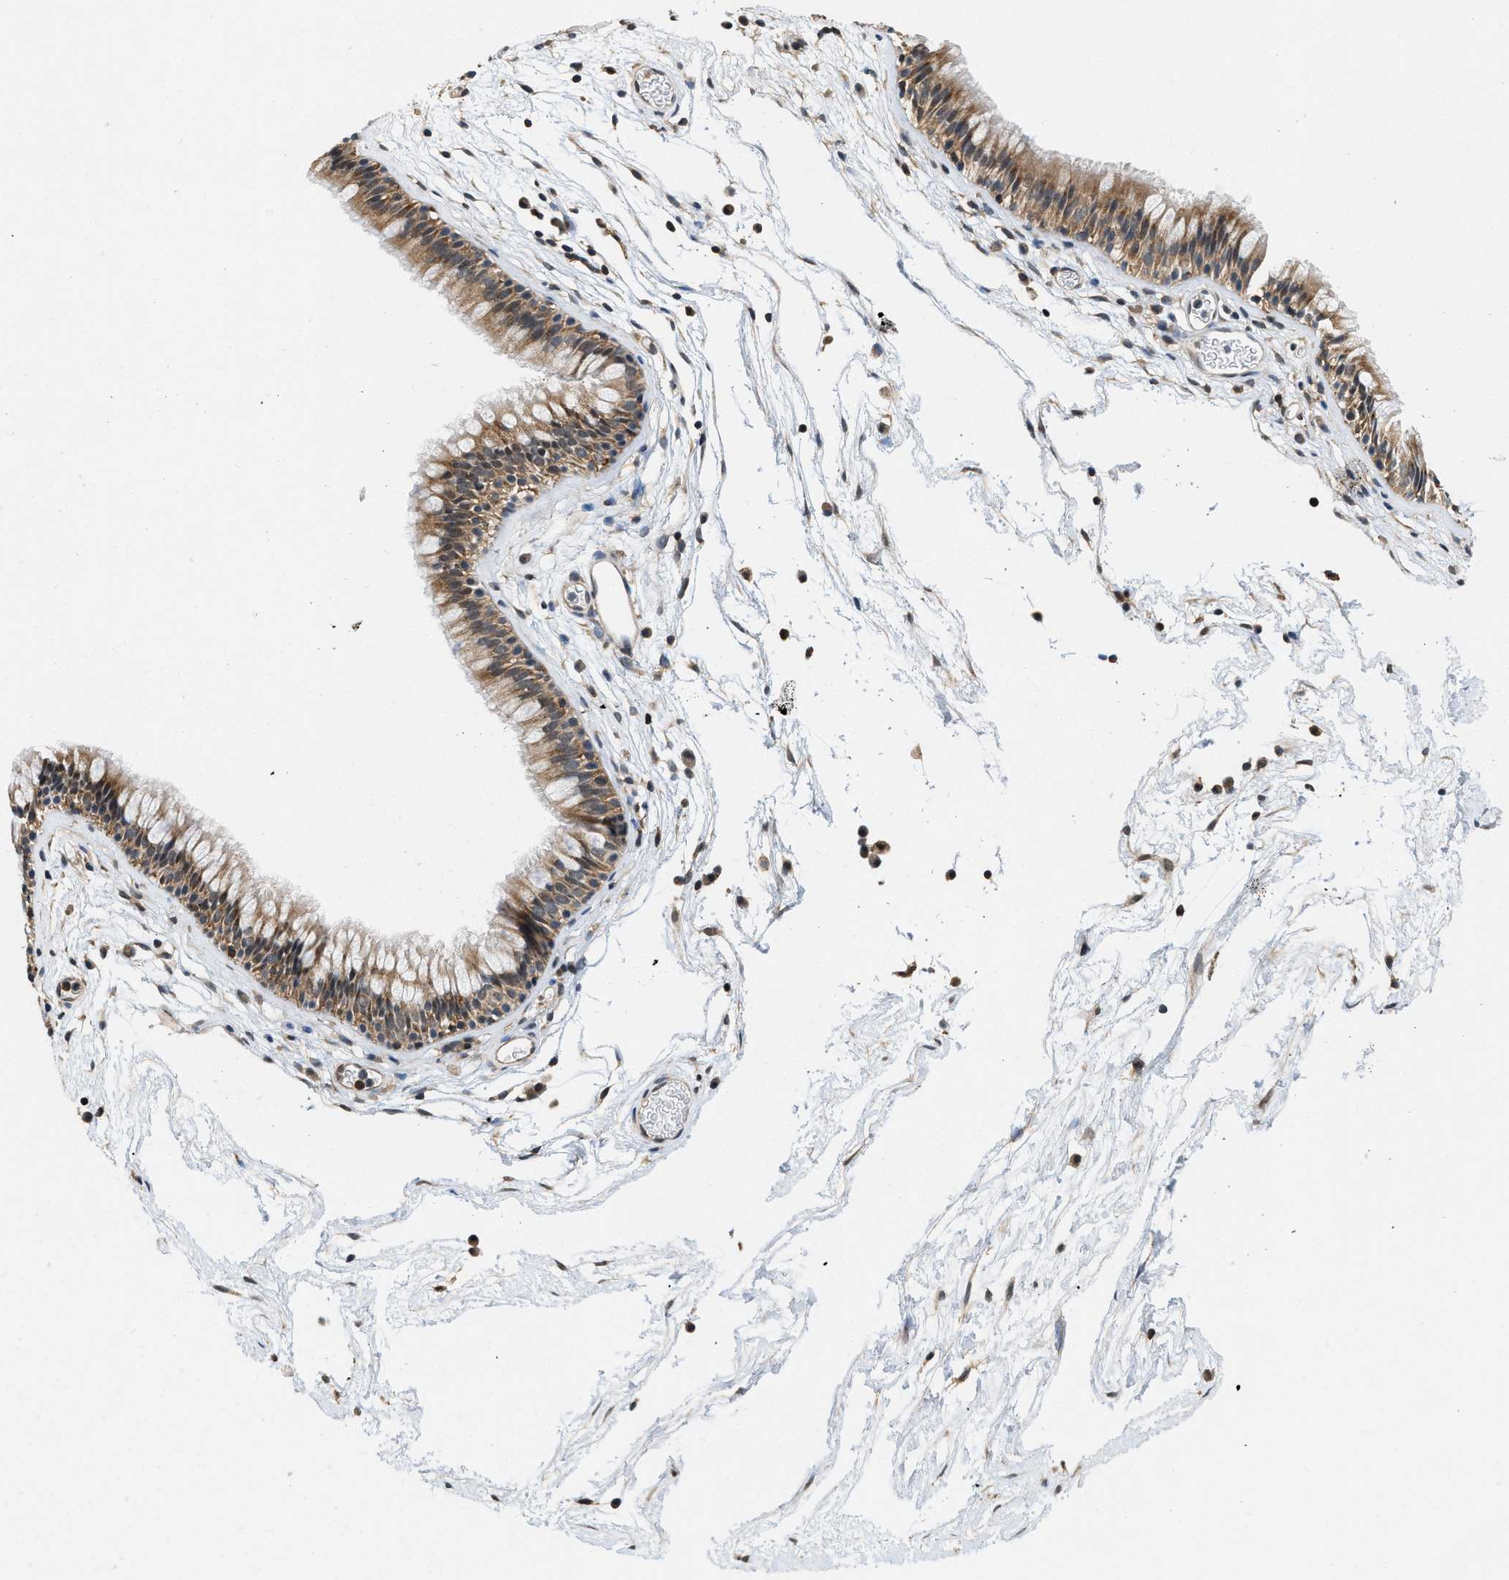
{"staining": {"intensity": "moderate", "quantity": ">75%", "location": "cytoplasmic/membranous"}, "tissue": "nasopharynx", "cell_type": "Respiratory epithelial cells", "image_type": "normal", "snomed": [{"axis": "morphology", "description": "Normal tissue, NOS"}, {"axis": "morphology", "description": "Inflammation, NOS"}, {"axis": "topography", "description": "Nasopharynx"}], "caption": "DAB (3,3'-diaminobenzidine) immunohistochemical staining of benign human nasopharynx exhibits moderate cytoplasmic/membranous protein staining in approximately >75% of respiratory epithelial cells.", "gene": "ATF7IP", "patient": {"sex": "male", "age": 48}}